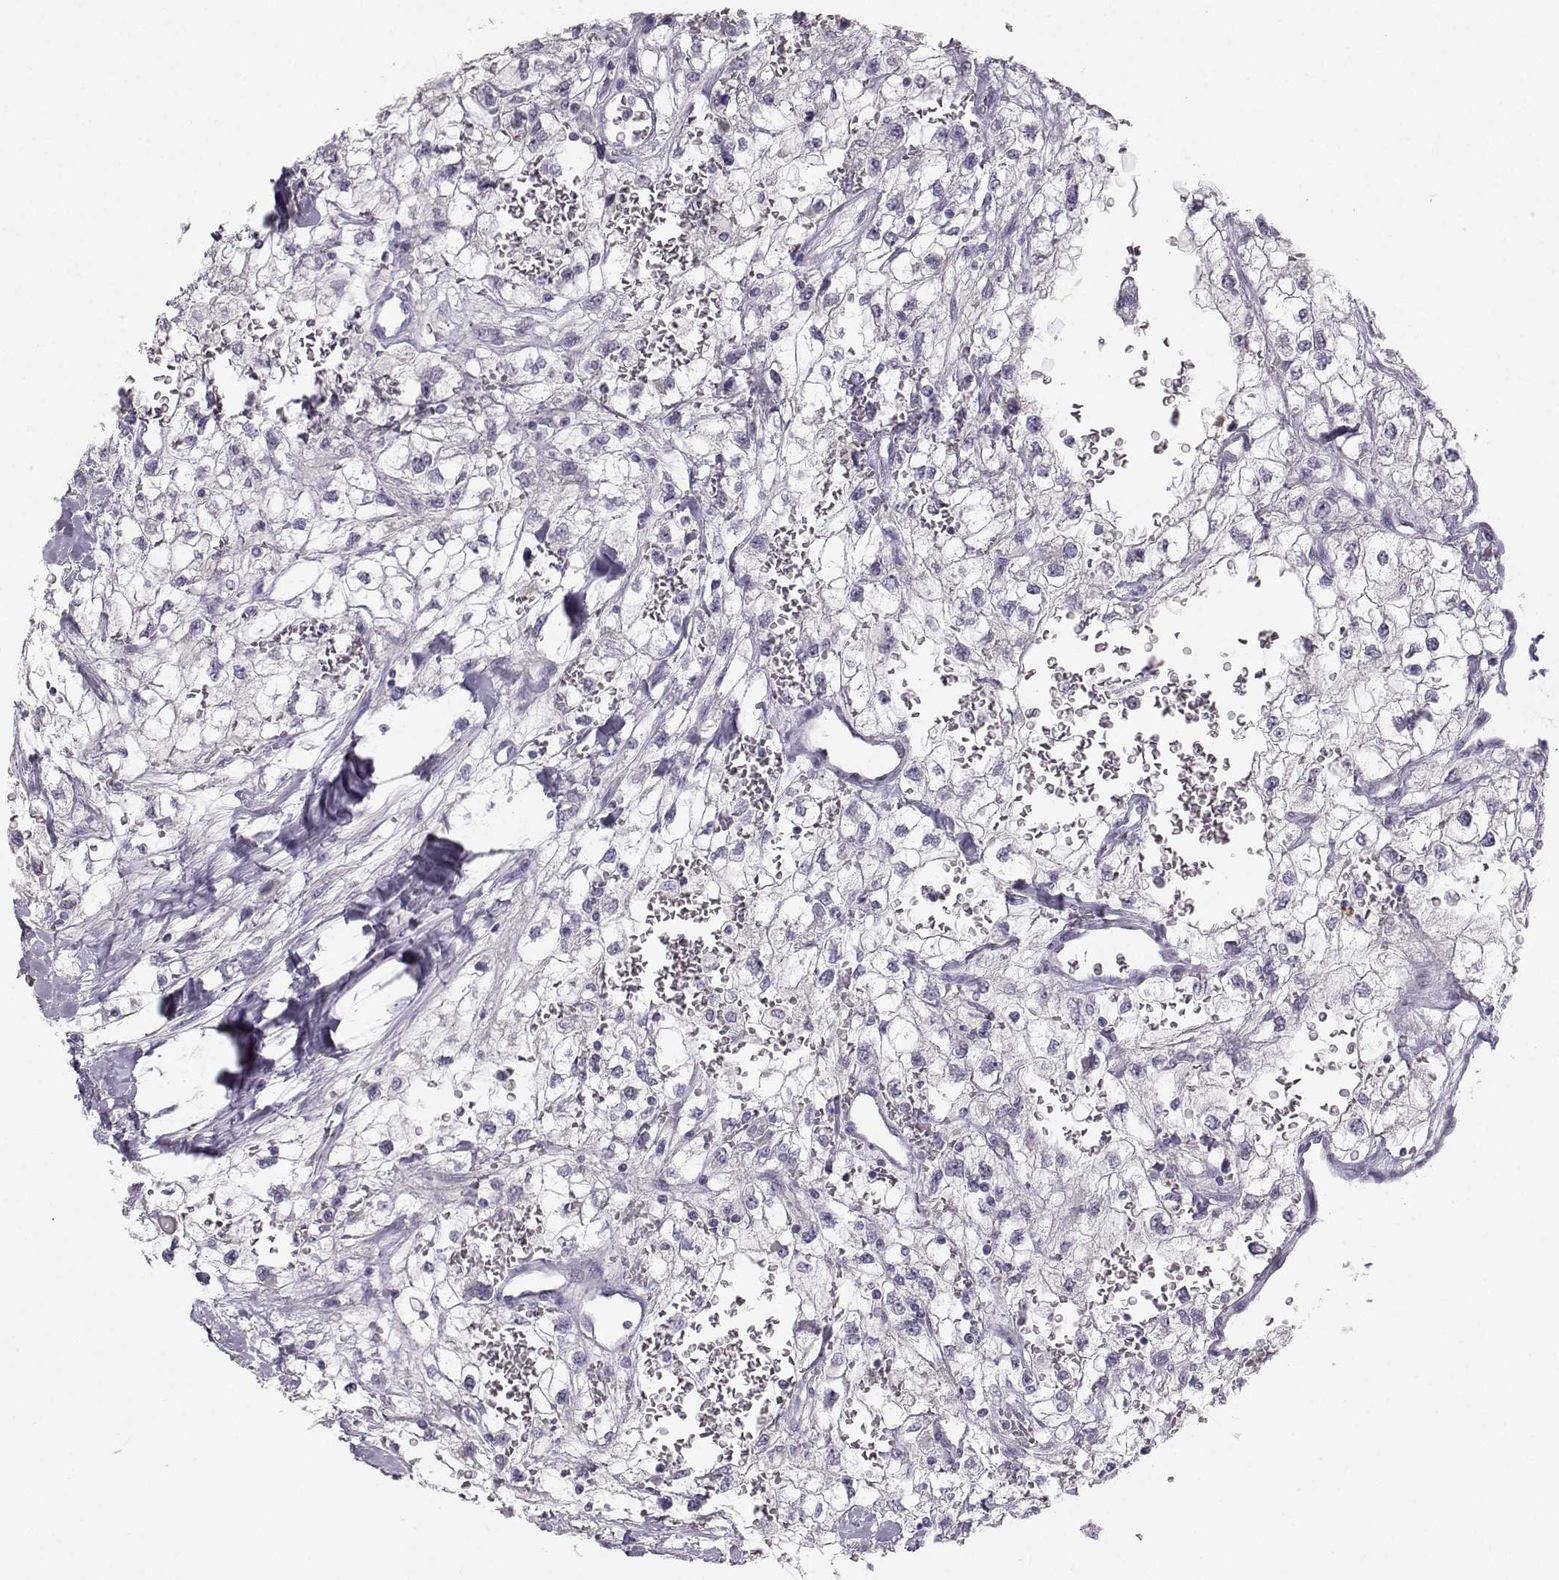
{"staining": {"intensity": "negative", "quantity": "none", "location": "none"}, "tissue": "renal cancer", "cell_type": "Tumor cells", "image_type": "cancer", "snomed": [{"axis": "morphology", "description": "Adenocarcinoma, NOS"}, {"axis": "topography", "description": "Kidney"}], "caption": "Immunohistochemical staining of human renal cancer (adenocarcinoma) reveals no significant expression in tumor cells.", "gene": "CASR", "patient": {"sex": "male", "age": 59}}